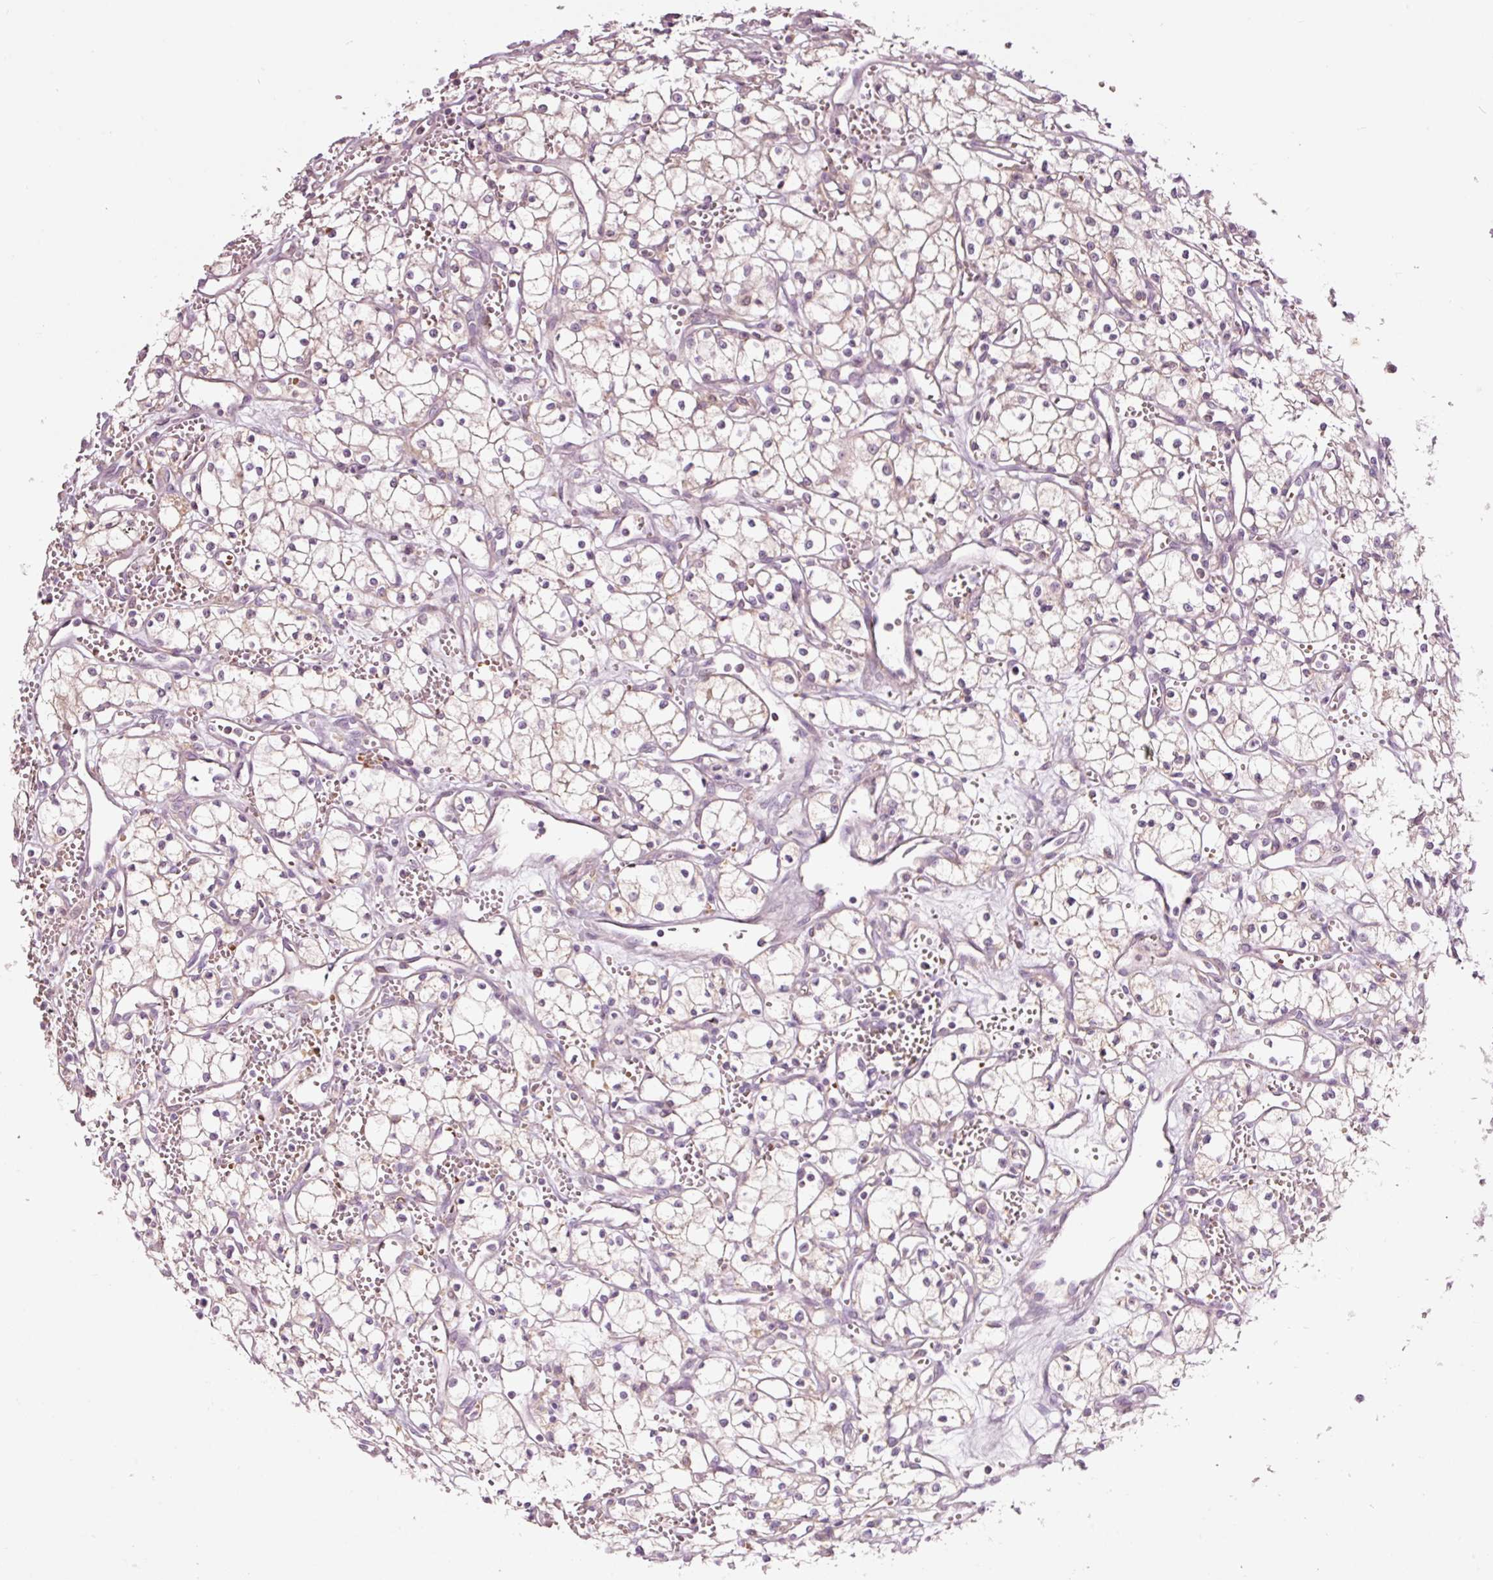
{"staining": {"intensity": "negative", "quantity": "none", "location": "none"}, "tissue": "renal cancer", "cell_type": "Tumor cells", "image_type": "cancer", "snomed": [{"axis": "morphology", "description": "Adenocarcinoma, NOS"}, {"axis": "topography", "description": "Kidney"}], "caption": "Protein analysis of adenocarcinoma (renal) demonstrates no significant positivity in tumor cells. Nuclei are stained in blue.", "gene": "LDHAL6B", "patient": {"sex": "male", "age": 59}}